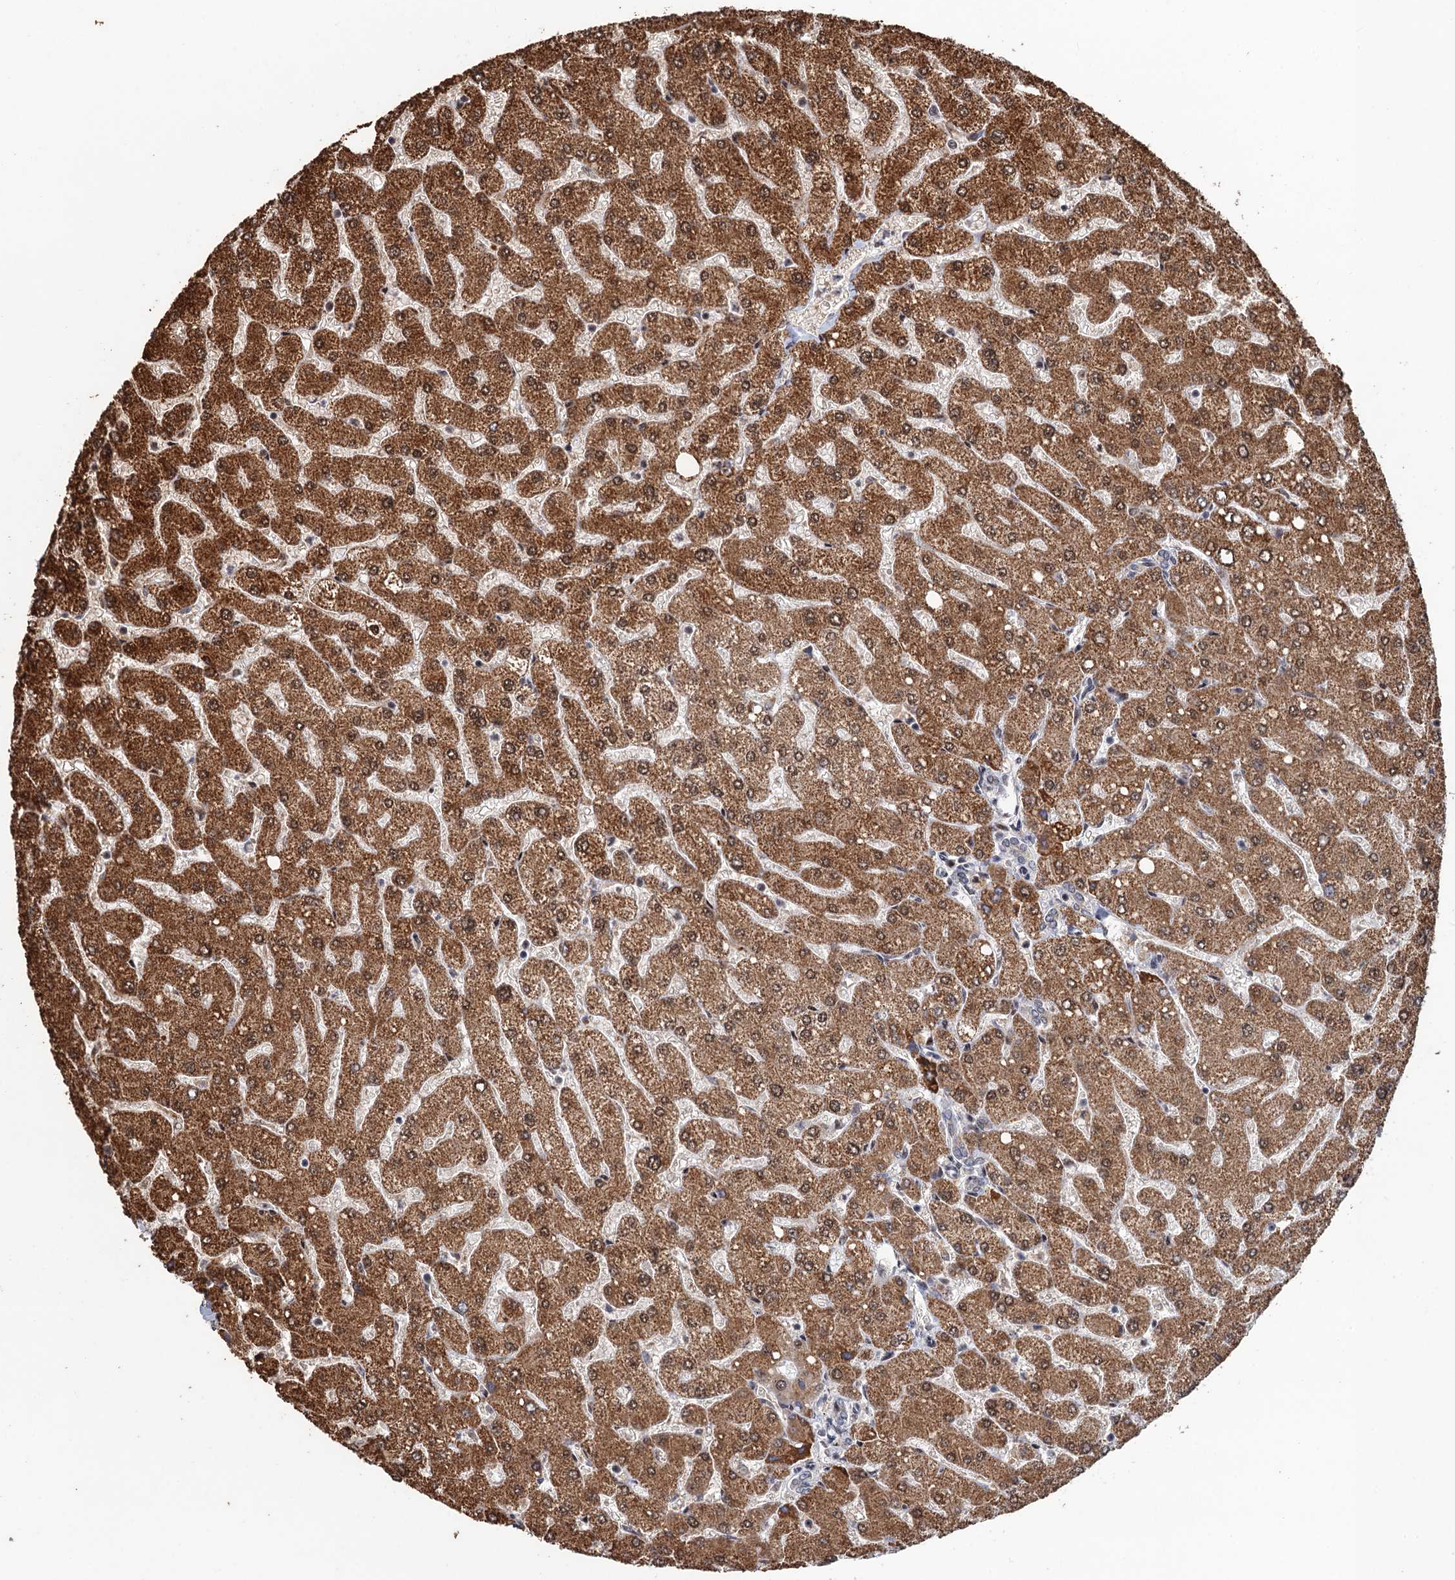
{"staining": {"intensity": "weak", "quantity": "<25%", "location": "cytoplasmic/membranous"}, "tissue": "liver", "cell_type": "Cholangiocytes", "image_type": "normal", "snomed": [{"axis": "morphology", "description": "Normal tissue, NOS"}, {"axis": "topography", "description": "Liver"}], "caption": "This is an IHC histopathology image of benign liver. There is no positivity in cholangiocytes.", "gene": "BMERB1", "patient": {"sex": "male", "age": 55}}